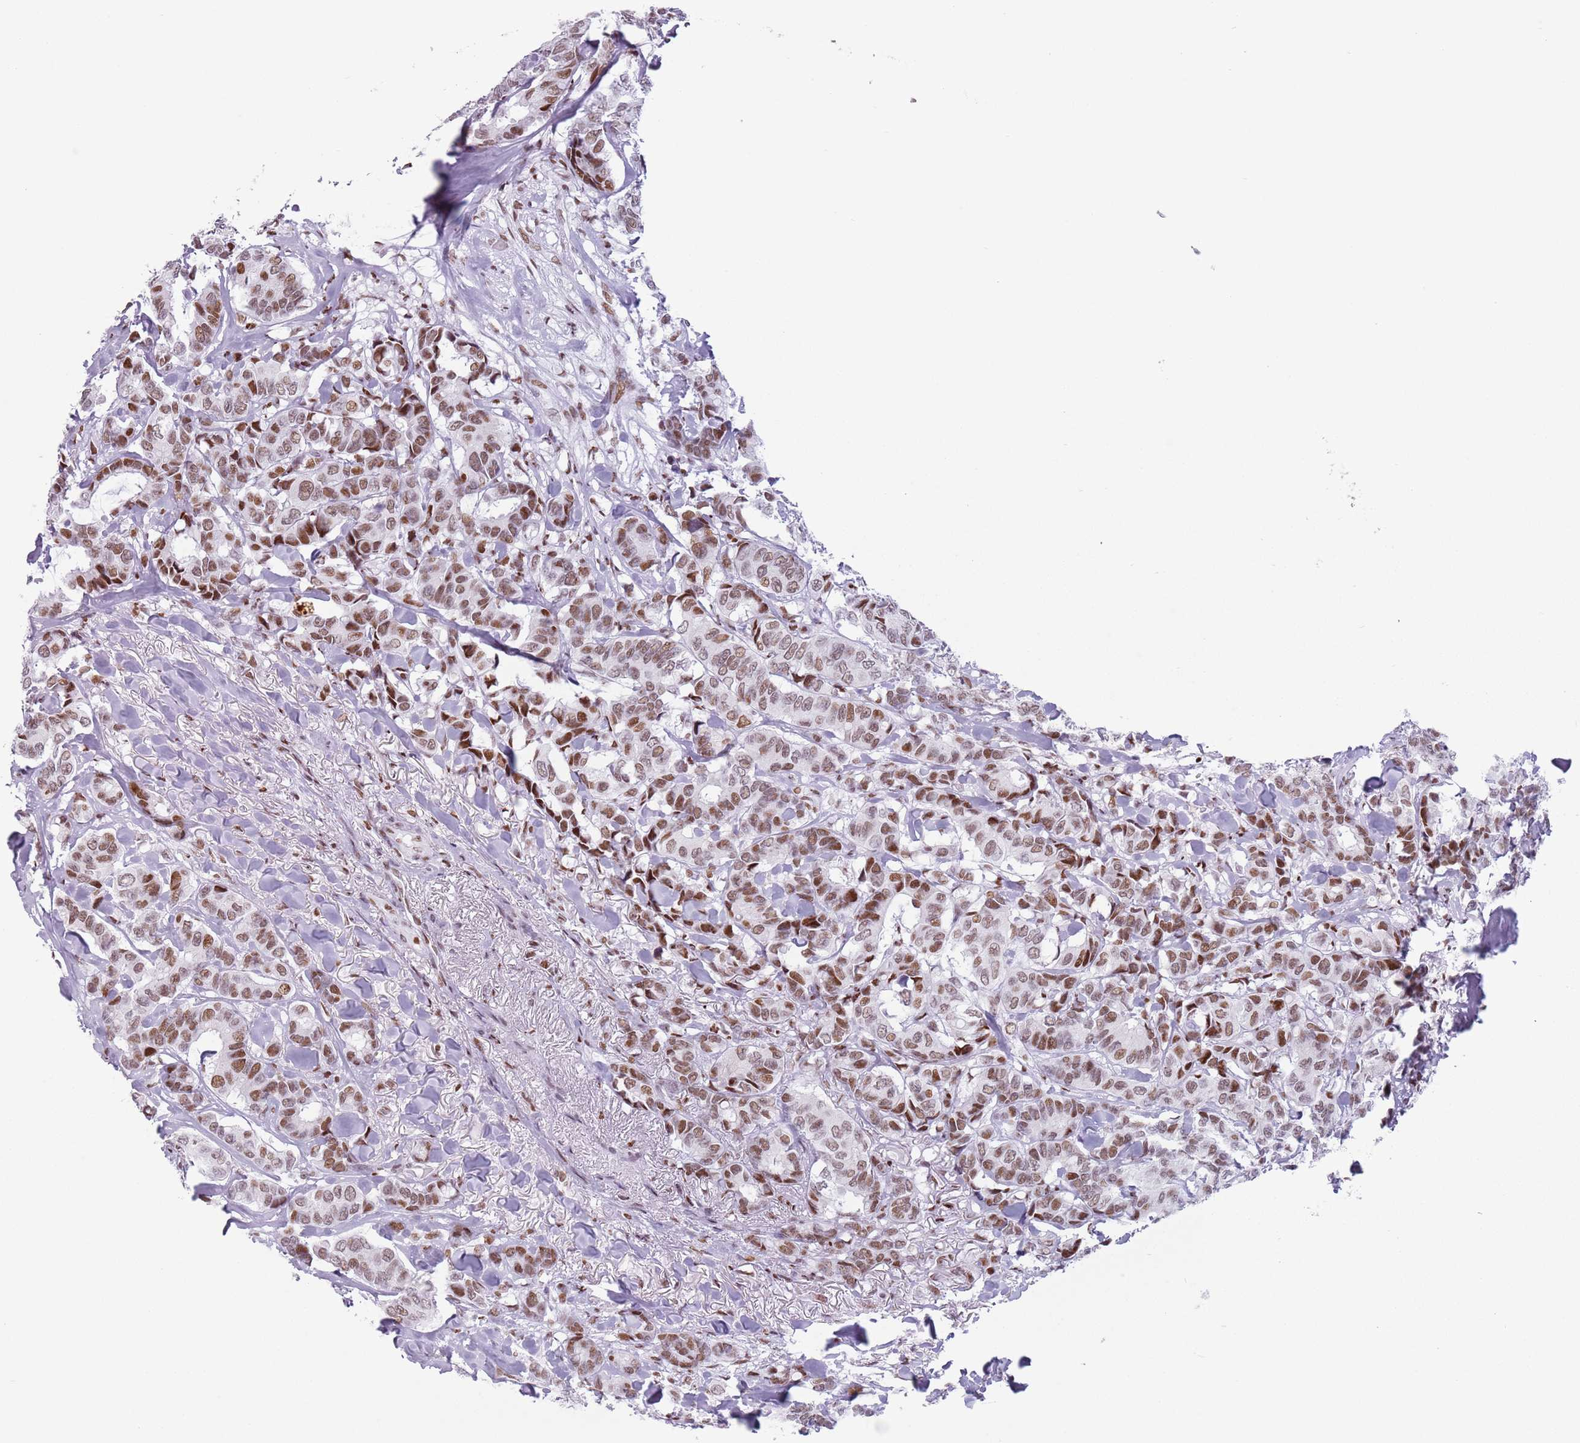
{"staining": {"intensity": "moderate", "quantity": ">75%", "location": "nuclear"}, "tissue": "breast cancer", "cell_type": "Tumor cells", "image_type": "cancer", "snomed": [{"axis": "morphology", "description": "Duct carcinoma"}, {"axis": "topography", "description": "Breast"}], "caption": "Immunohistochemical staining of breast invasive ductal carcinoma shows medium levels of moderate nuclear staining in approximately >75% of tumor cells.", "gene": "FAM104B", "patient": {"sex": "female", "age": 87}}